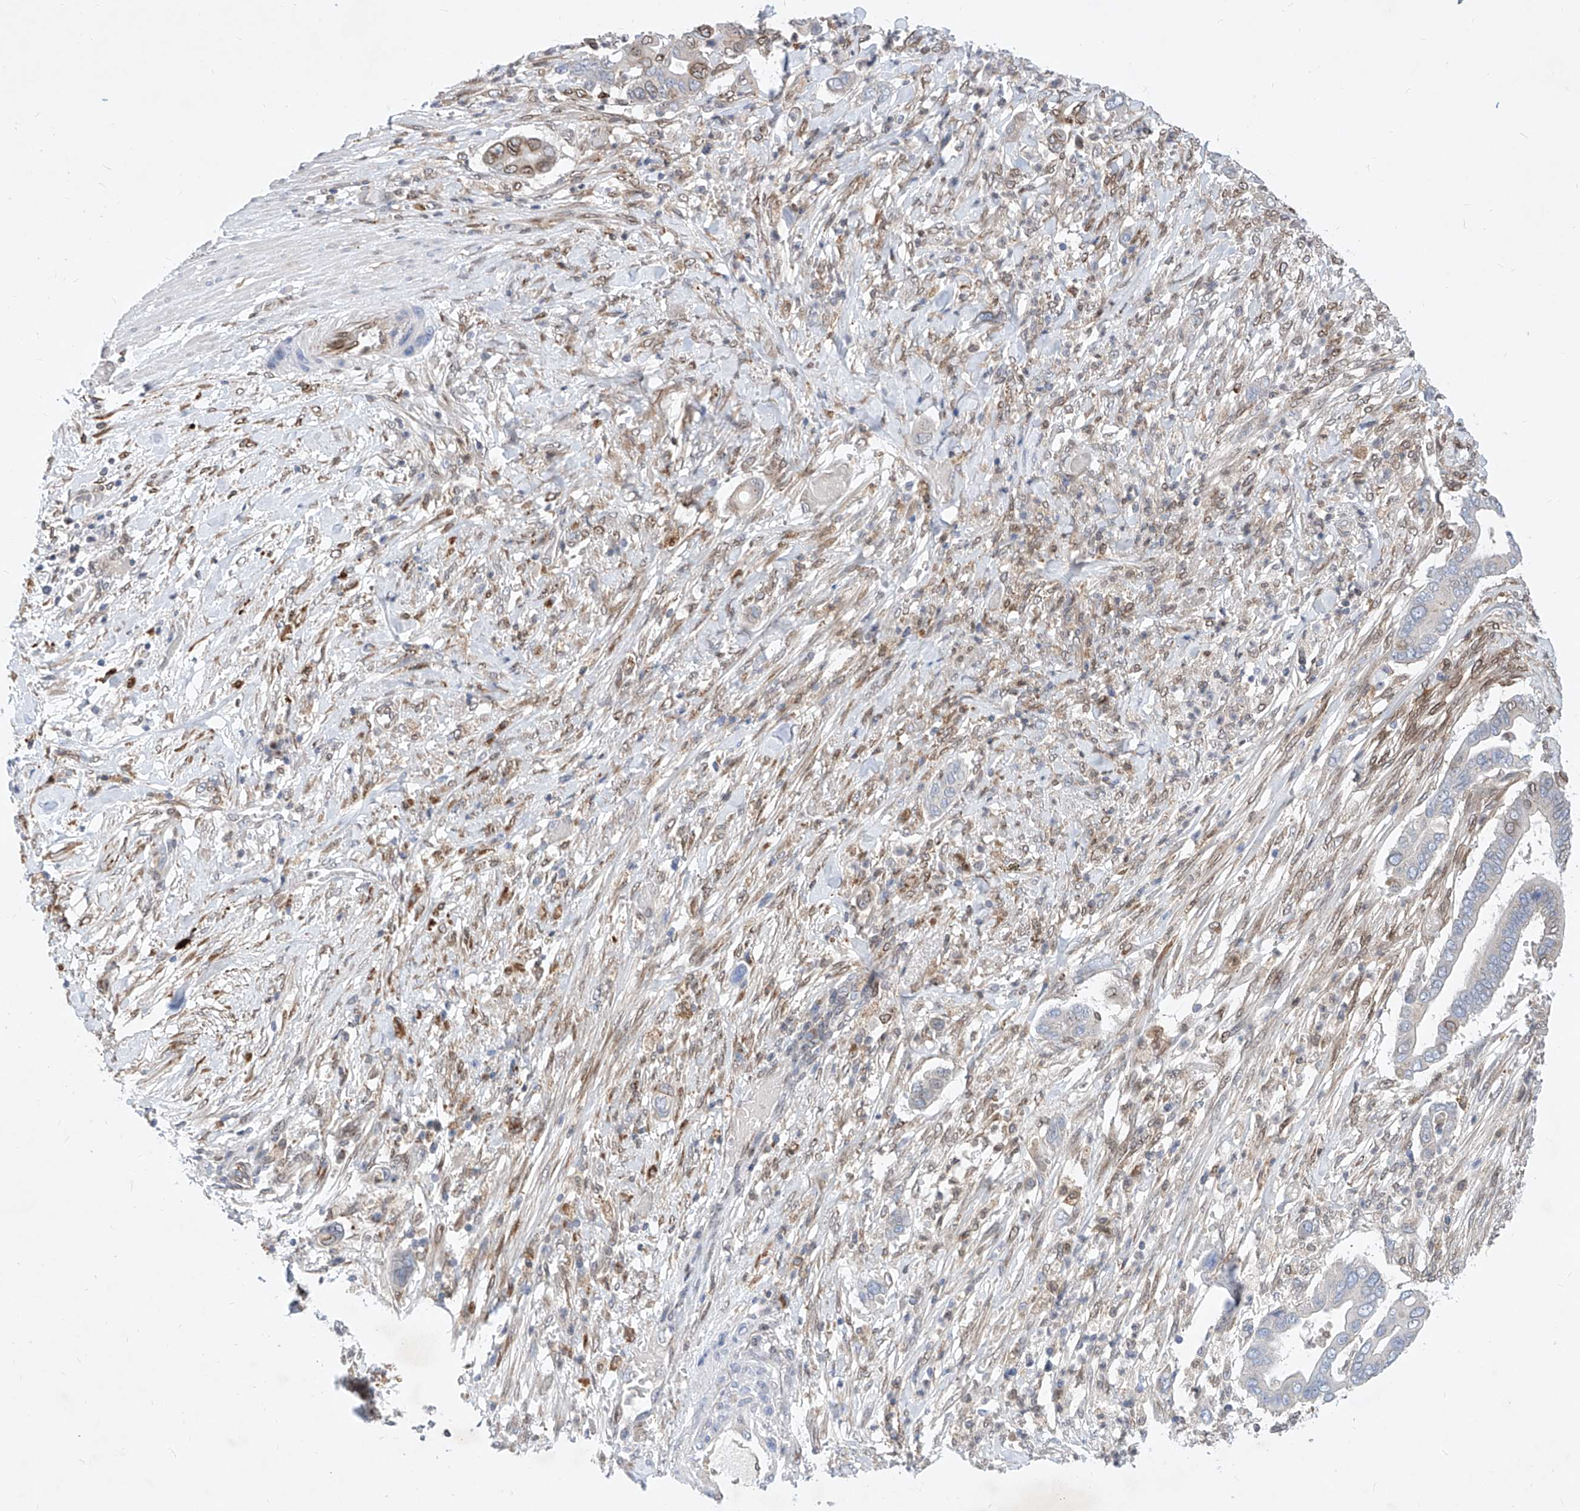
{"staining": {"intensity": "moderate", "quantity": "<25%", "location": "cytoplasmic/membranous,nuclear"}, "tissue": "pancreatic cancer", "cell_type": "Tumor cells", "image_type": "cancer", "snomed": [{"axis": "morphology", "description": "Adenocarcinoma, NOS"}, {"axis": "topography", "description": "Pancreas"}], "caption": "A histopathology image of human pancreatic cancer stained for a protein reveals moderate cytoplasmic/membranous and nuclear brown staining in tumor cells.", "gene": "MX2", "patient": {"sex": "male", "age": 68}}